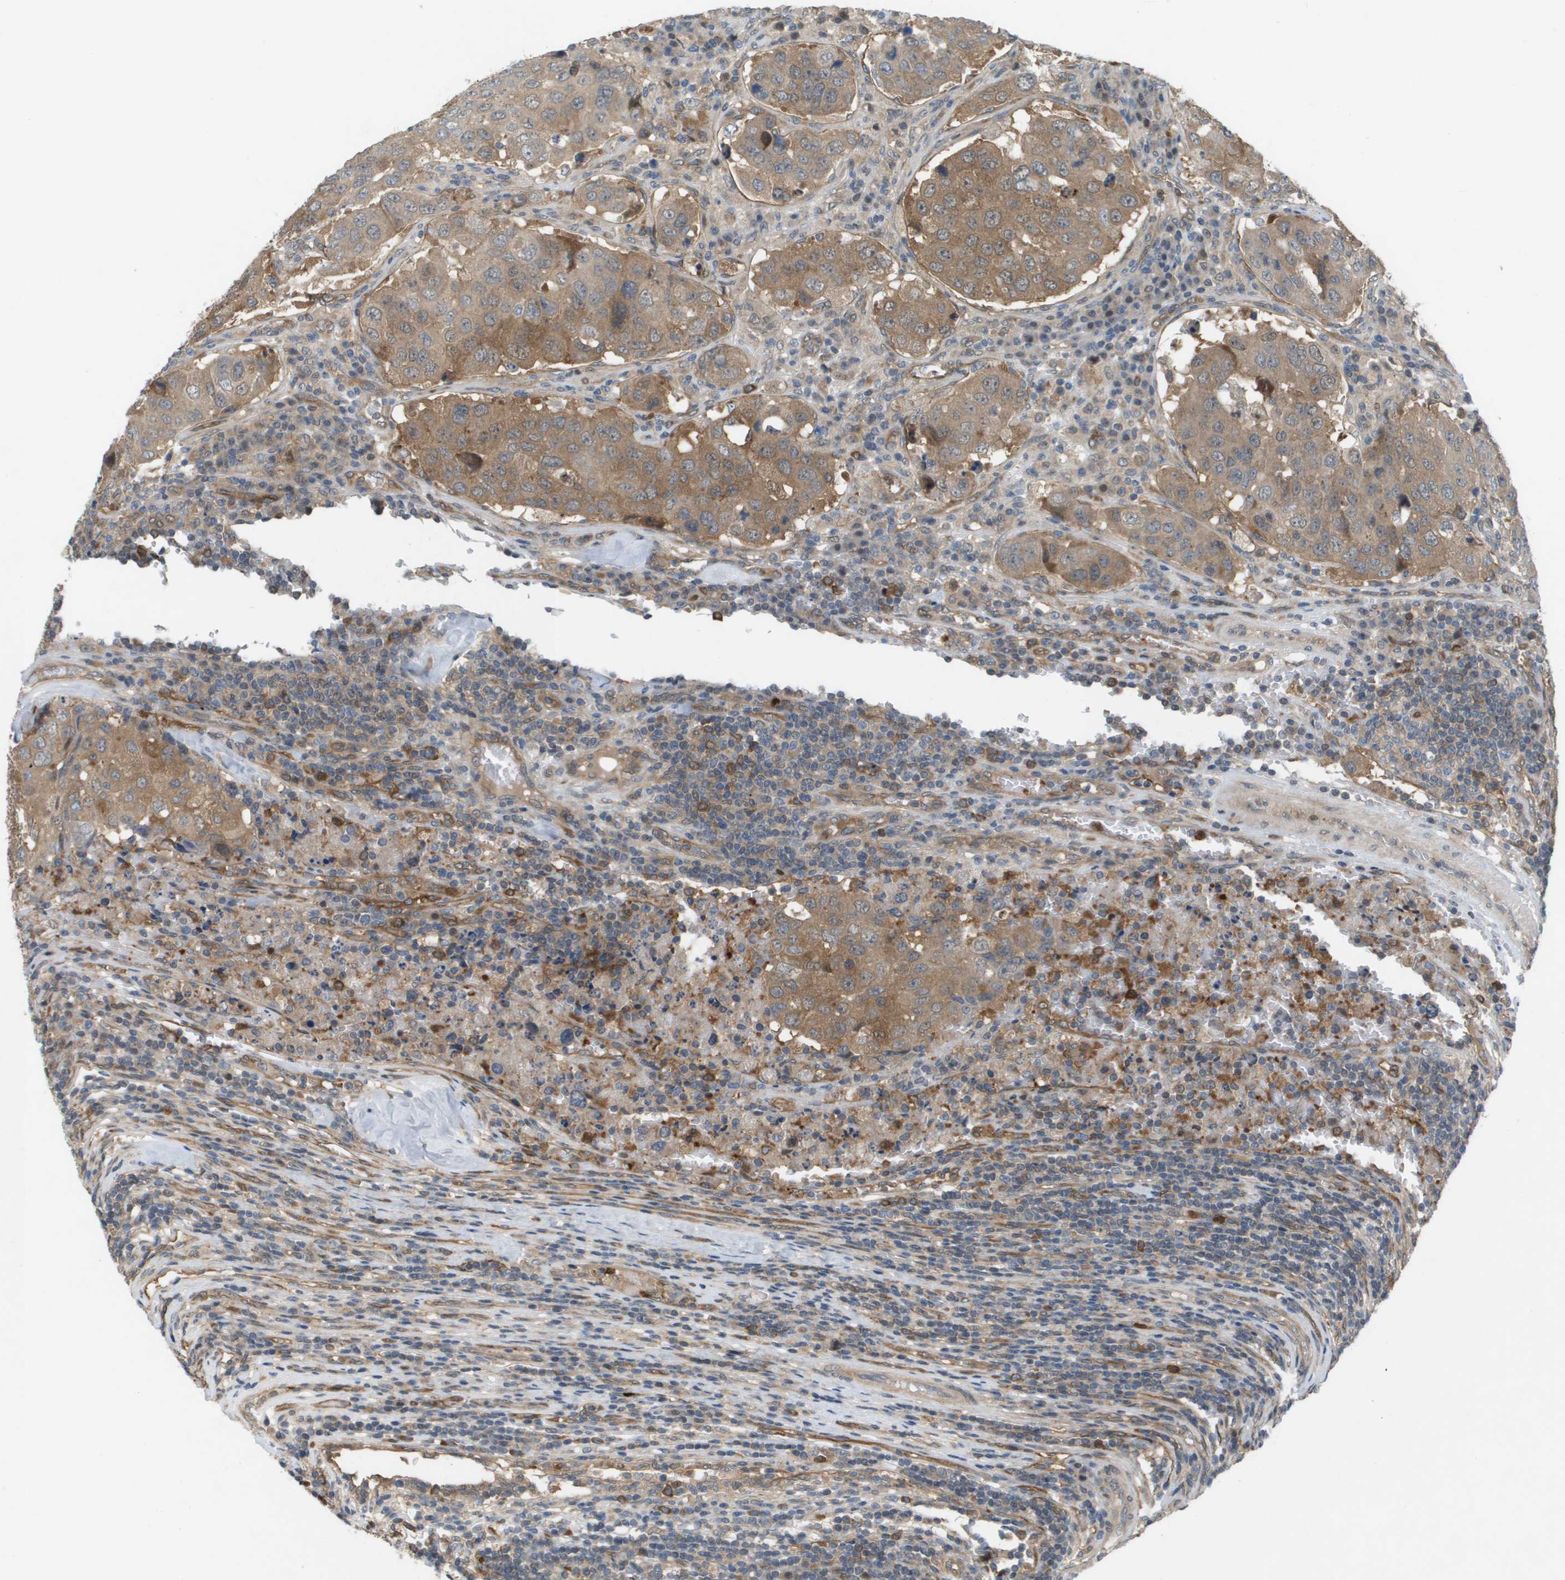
{"staining": {"intensity": "moderate", "quantity": "25%-75%", "location": "cytoplasmic/membranous"}, "tissue": "urothelial cancer", "cell_type": "Tumor cells", "image_type": "cancer", "snomed": [{"axis": "morphology", "description": "Urothelial carcinoma, High grade"}, {"axis": "topography", "description": "Lymph node"}, {"axis": "topography", "description": "Urinary bladder"}], "caption": "Protein staining by immunohistochemistry demonstrates moderate cytoplasmic/membranous positivity in about 25%-75% of tumor cells in urothelial carcinoma (high-grade). (DAB IHC with brightfield microscopy, high magnification).", "gene": "PALD1", "patient": {"sex": "male", "age": 51}}